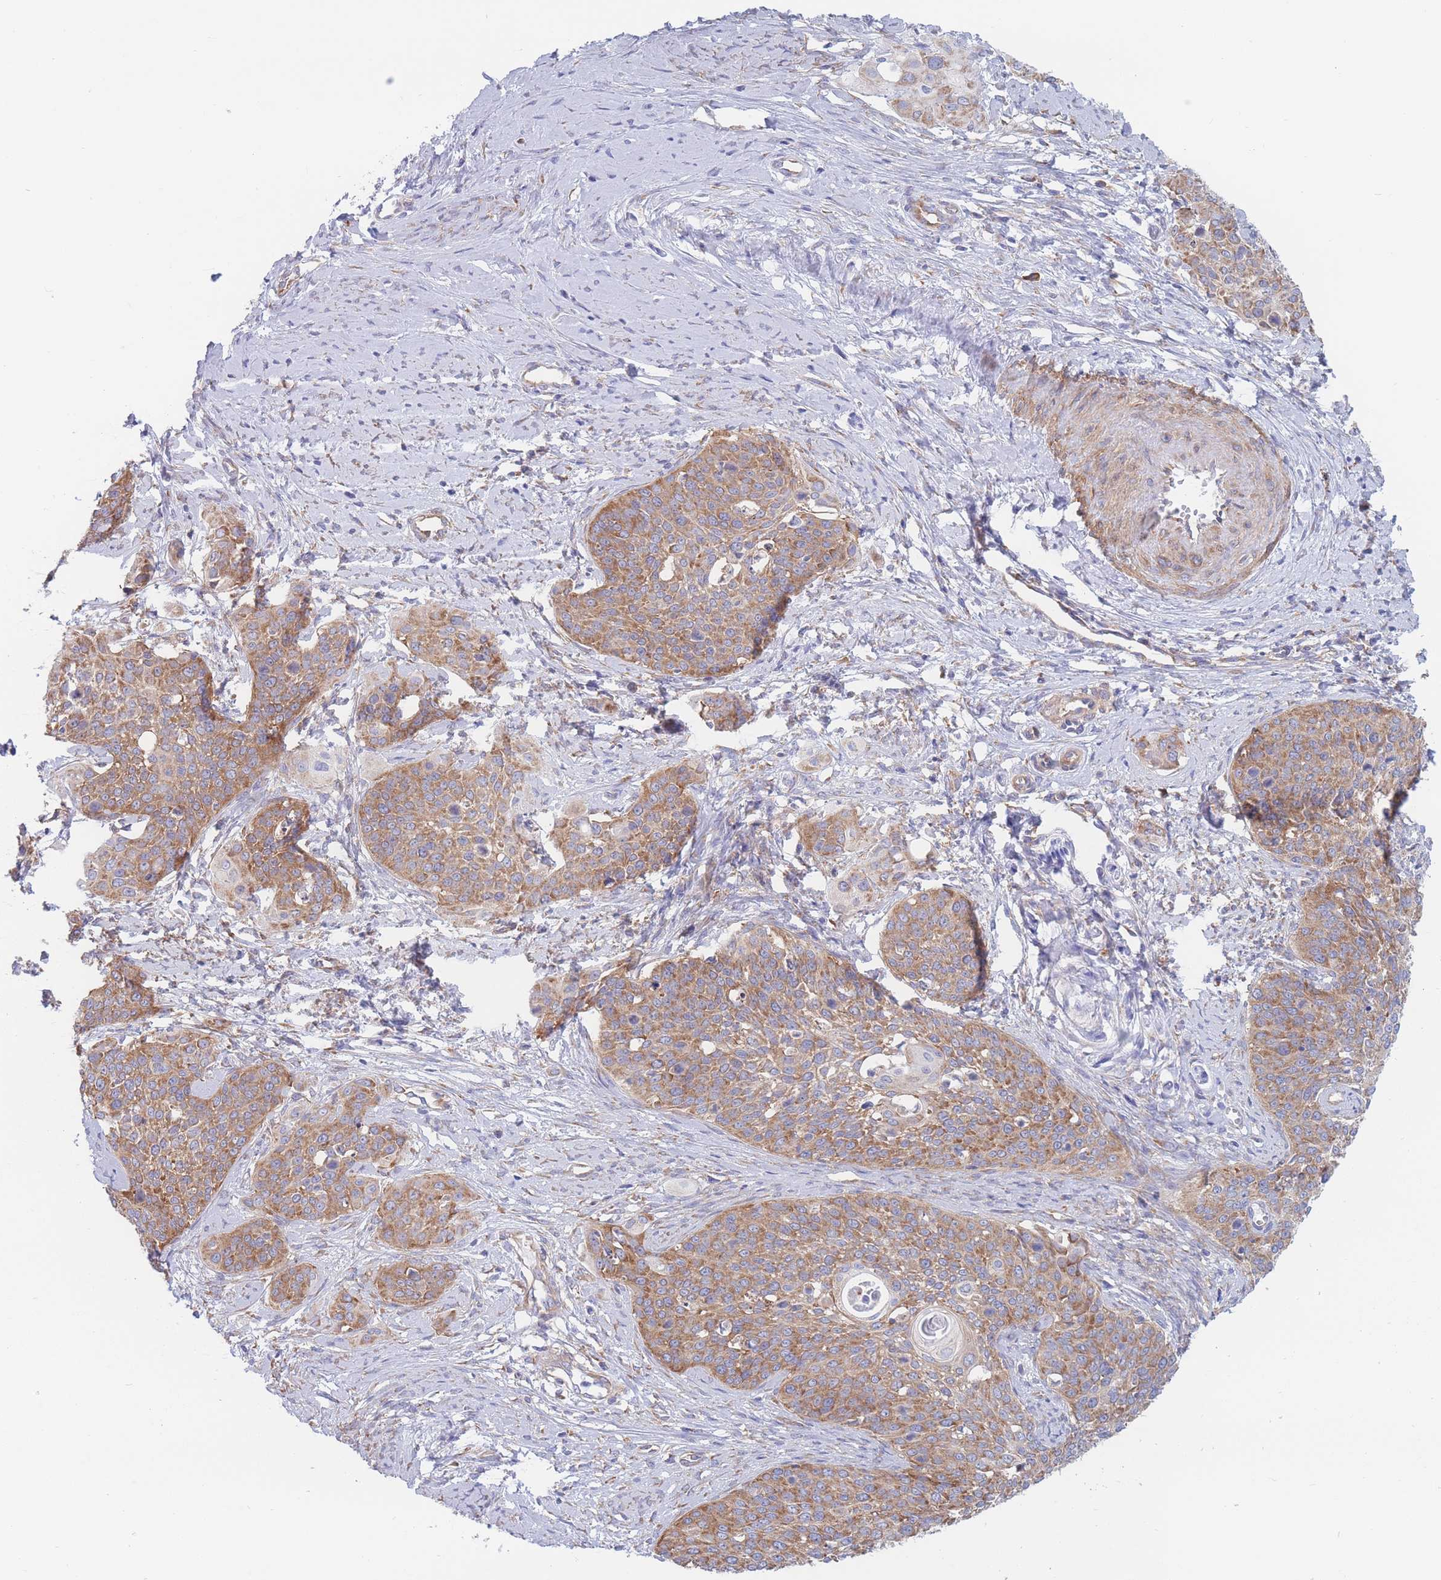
{"staining": {"intensity": "moderate", "quantity": ">75%", "location": "cytoplasmic/membranous"}, "tissue": "cervical cancer", "cell_type": "Tumor cells", "image_type": "cancer", "snomed": [{"axis": "morphology", "description": "Squamous cell carcinoma, NOS"}, {"axis": "topography", "description": "Cervix"}], "caption": "Immunohistochemical staining of human cervical squamous cell carcinoma displays medium levels of moderate cytoplasmic/membranous positivity in approximately >75% of tumor cells.", "gene": "RPL8", "patient": {"sex": "female", "age": 44}}